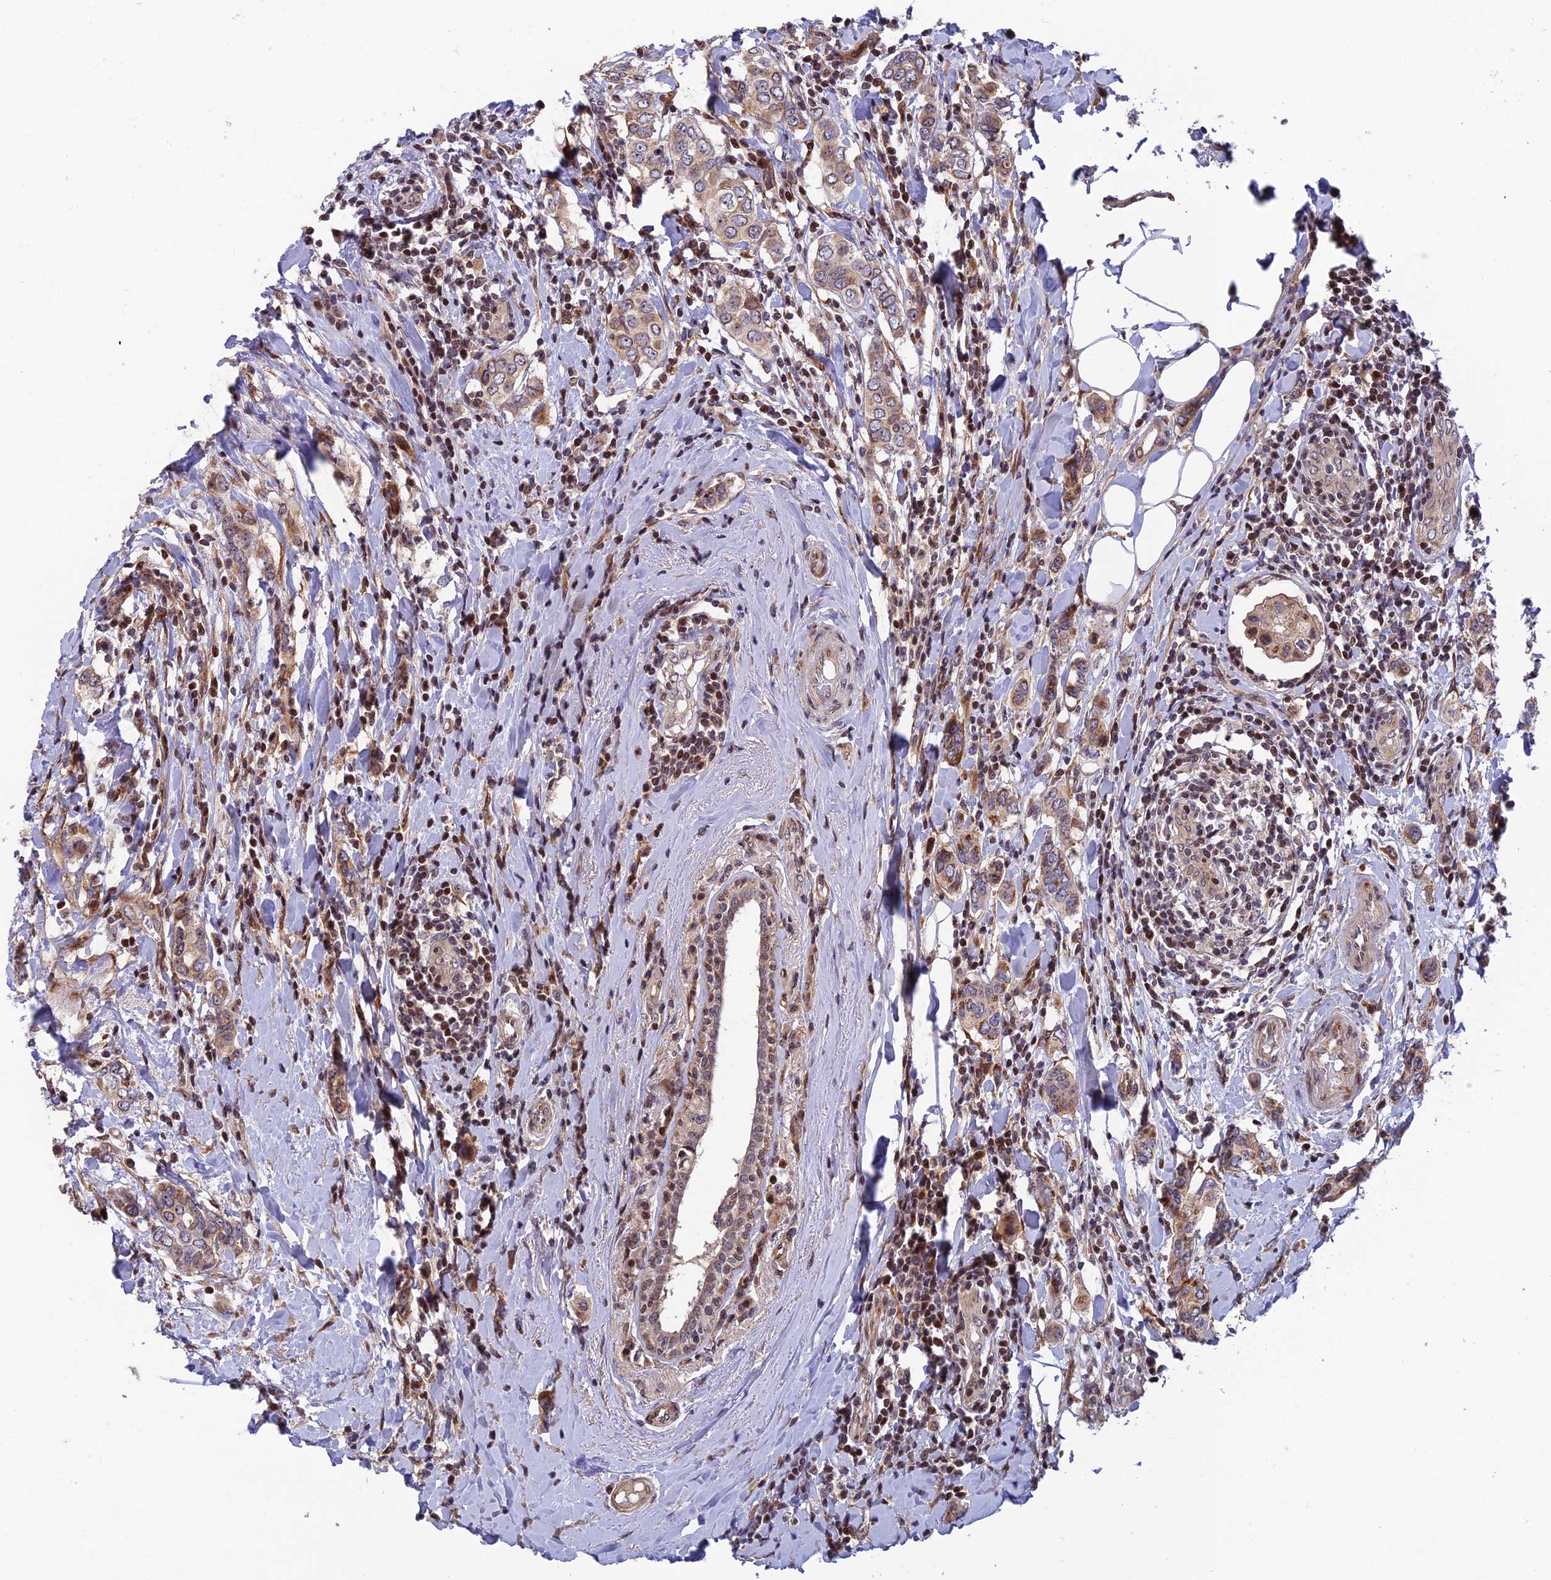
{"staining": {"intensity": "moderate", "quantity": "25%-75%", "location": "cytoplasmic/membranous"}, "tissue": "breast cancer", "cell_type": "Tumor cells", "image_type": "cancer", "snomed": [{"axis": "morphology", "description": "Lobular carcinoma"}, {"axis": "topography", "description": "Breast"}], "caption": "DAB (3,3'-diaminobenzidine) immunohistochemical staining of lobular carcinoma (breast) displays moderate cytoplasmic/membranous protein positivity in about 25%-75% of tumor cells. Using DAB (3,3'-diaminobenzidine) (brown) and hematoxylin (blue) stains, captured at high magnification using brightfield microscopy.", "gene": "SMIM7", "patient": {"sex": "female", "age": 51}}